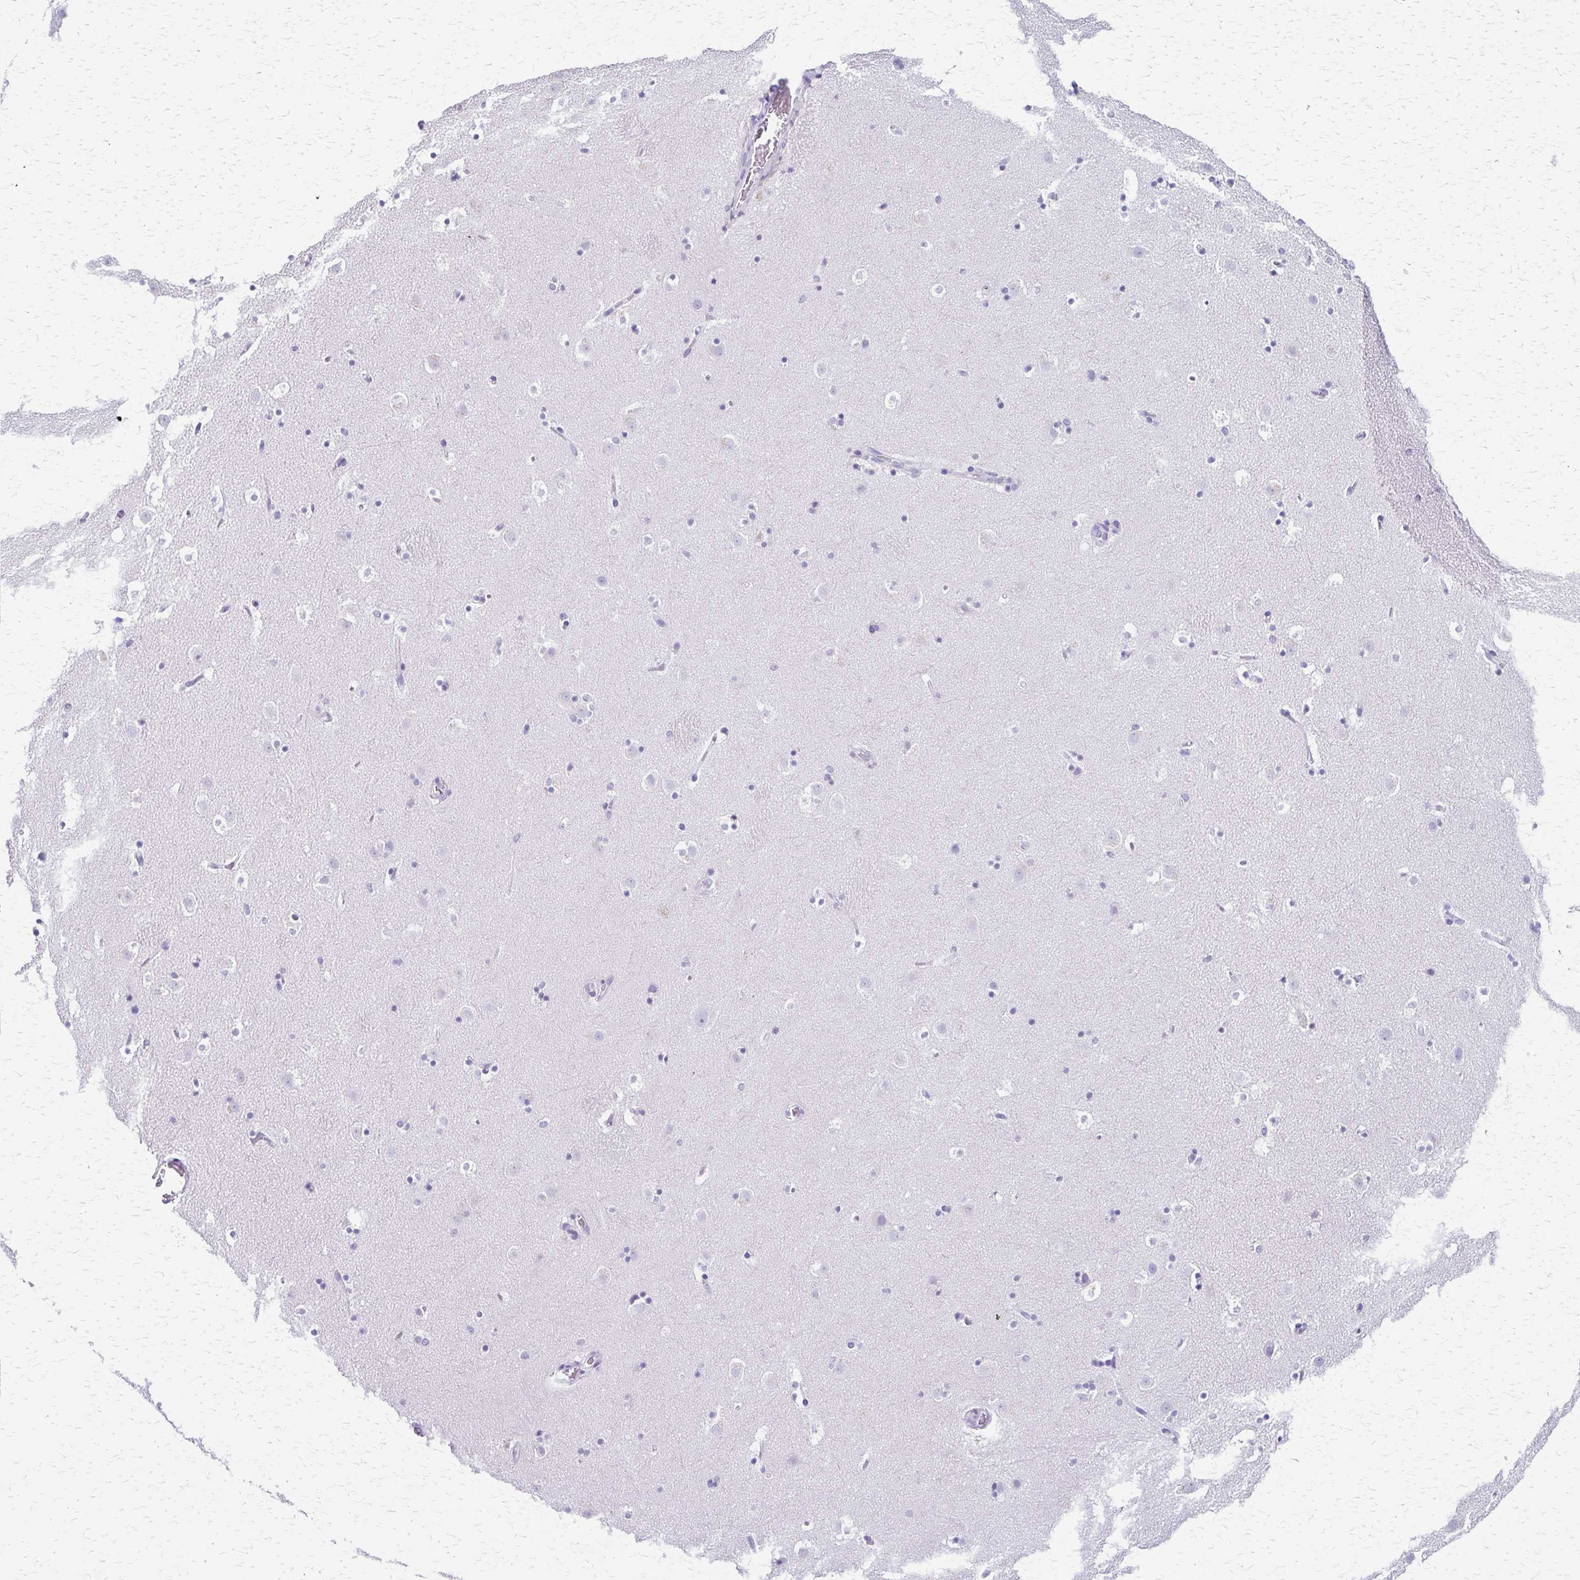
{"staining": {"intensity": "weak", "quantity": "<25%", "location": "cytoplasmic/membranous"}, "tissue": "caudate", "cell_type": "Glial cells", "image_type": "normal", "snomed": [{"axis": "morphology", "description": "Normal tissue, NOS"}, {"axis": "topography", "description": "Lateral ventricle wall"}], "caption": "IHC histopathology image of benign caudate: human caudate stained with DAB (3,3'-diaminobenzidine) shows no significant protein positivity in glial cells.", "gene": "ZSCAN5B", "patient": {"sex": "male", "age": 37}}